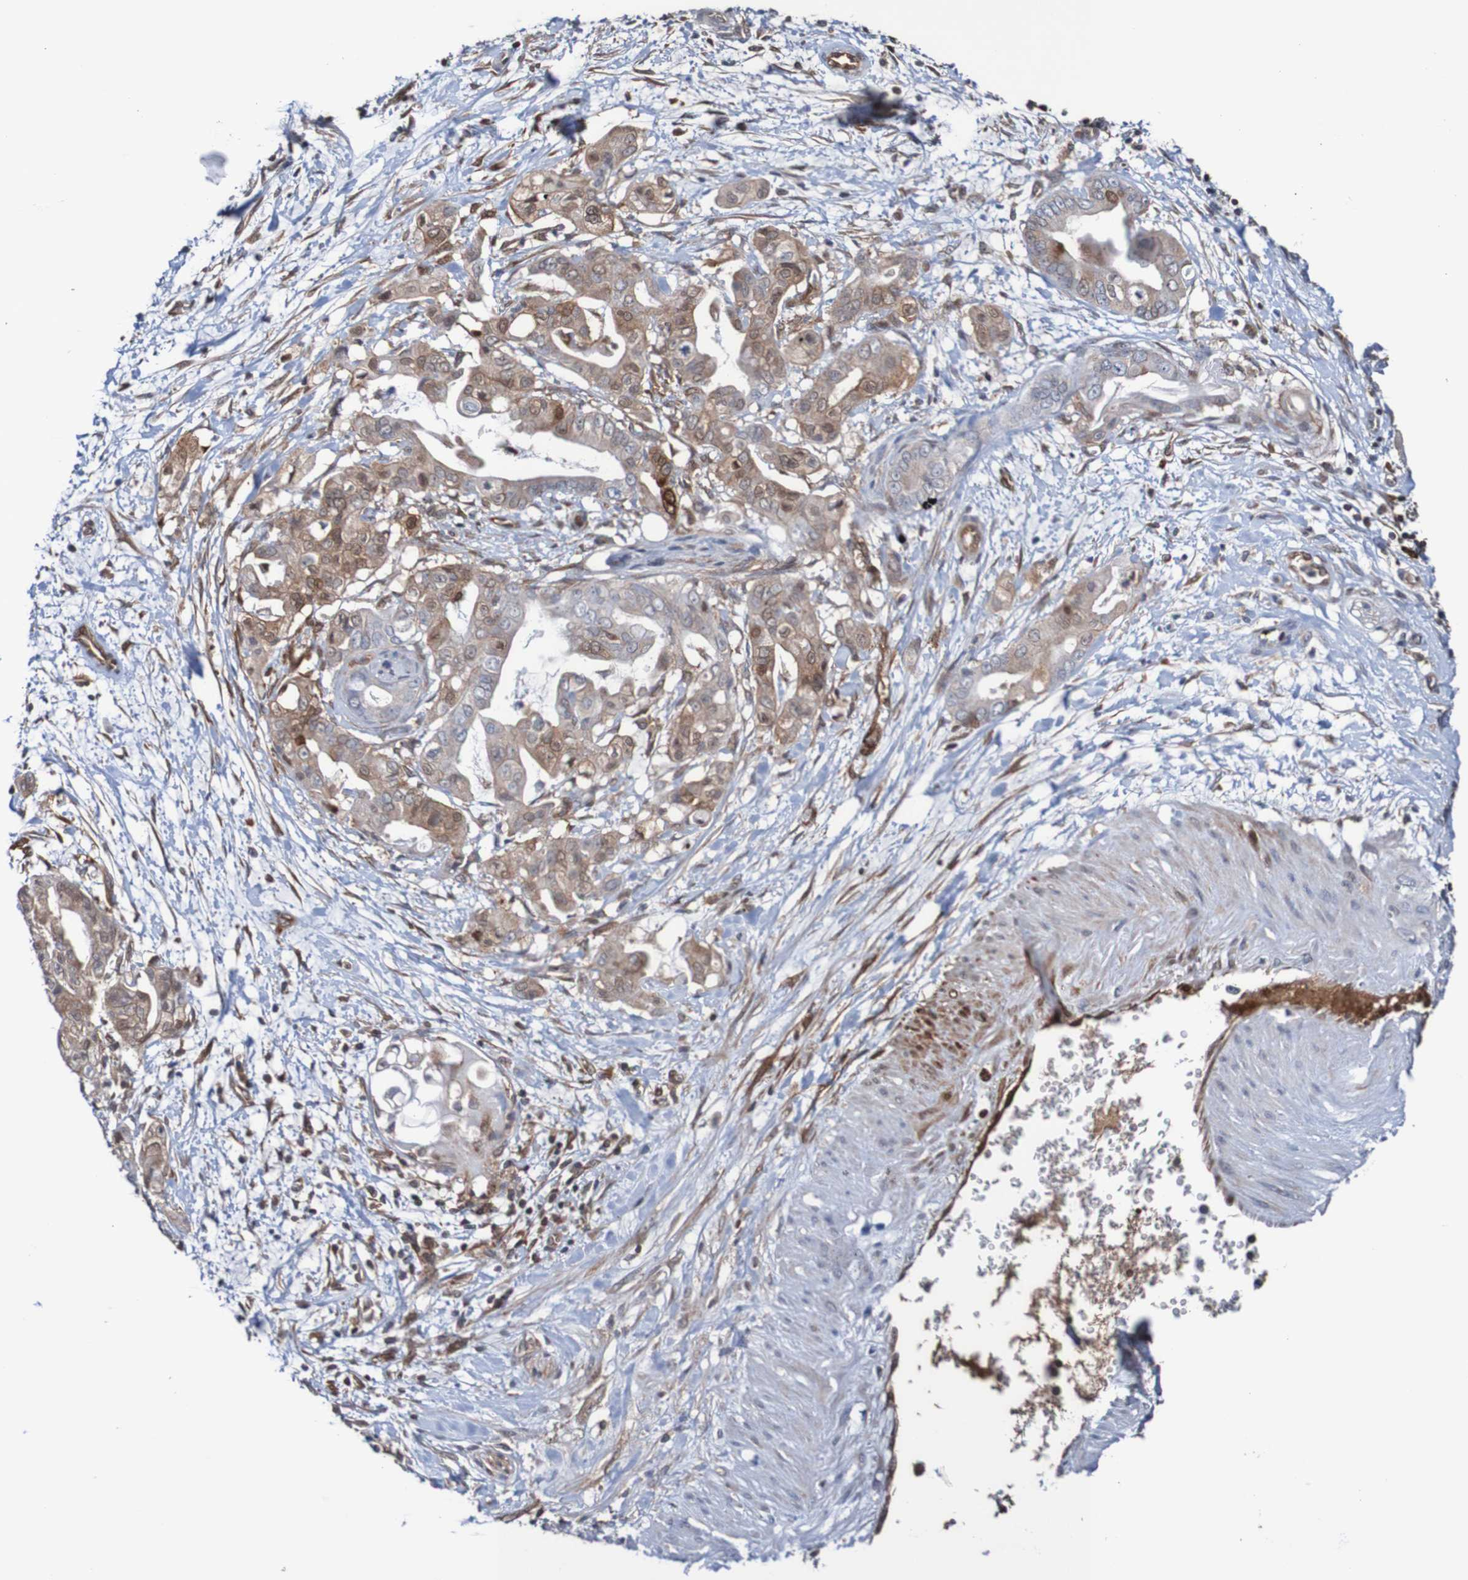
{"staining": {"intensity": "weak", "quantity": ">75%", "location": "cytoplasmic/membranous"}, "tissue": "pancreatic cancer", "cell_type": "Tumor cells", "image_type": "cancer", "snomed": [{"axis": "morphology", "description": "Adenocarcinoma, NOS"}, {"axis": "topography", "description": "Pancreas"}], "caption": "Immunohistochemistry of pancreatic adenocarcinoma demonstrates low levels of weak cytoplasmic/membranous staining in approximately >75% of tumor cells.", "gene": "RIGI", "patient": {"sex": "female", "age": 75}}